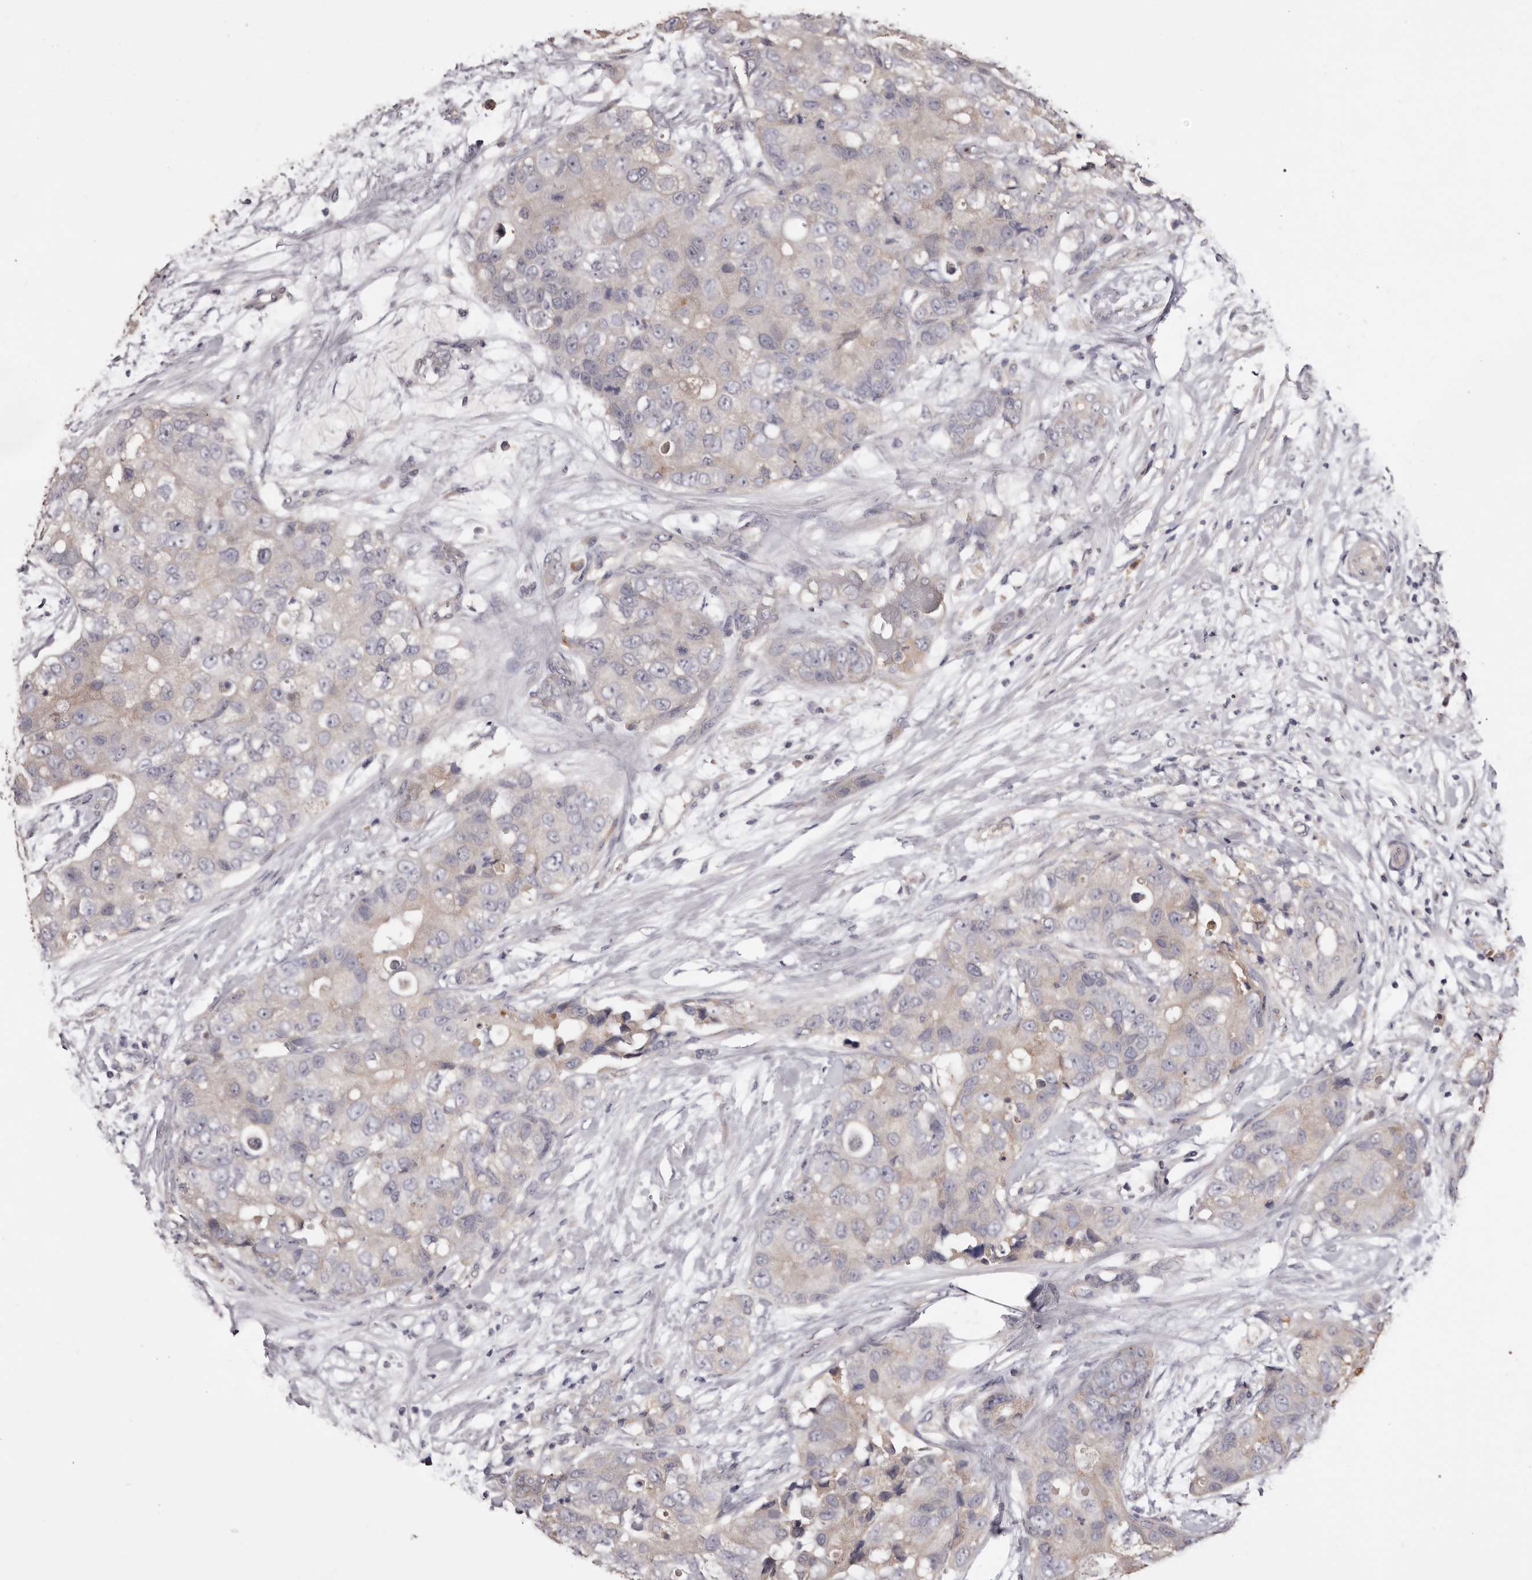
{"staining": {"intensity": "negative", "quantity": "none", "location": "none"}, "tissue": "breast cancer", "cell_type": "Tumor cells", "image_type": "cancer", "snomed": [{"axis": "morphology", "description": "Duct carcinoma"}, {"axis": "topography", "description": "Breast"}], "caption": "Immunohistochemistry histopathology image of breast cancer (infiltrating ductal carcinoma) stained for a protein (brown), which demonstrates no staining in tumor cells. (DAB (3,3'-diaminobenzidine) IHC, high magnification).", "gene": "ETNK1", "patient": {"sex": "female", "age": 62}}